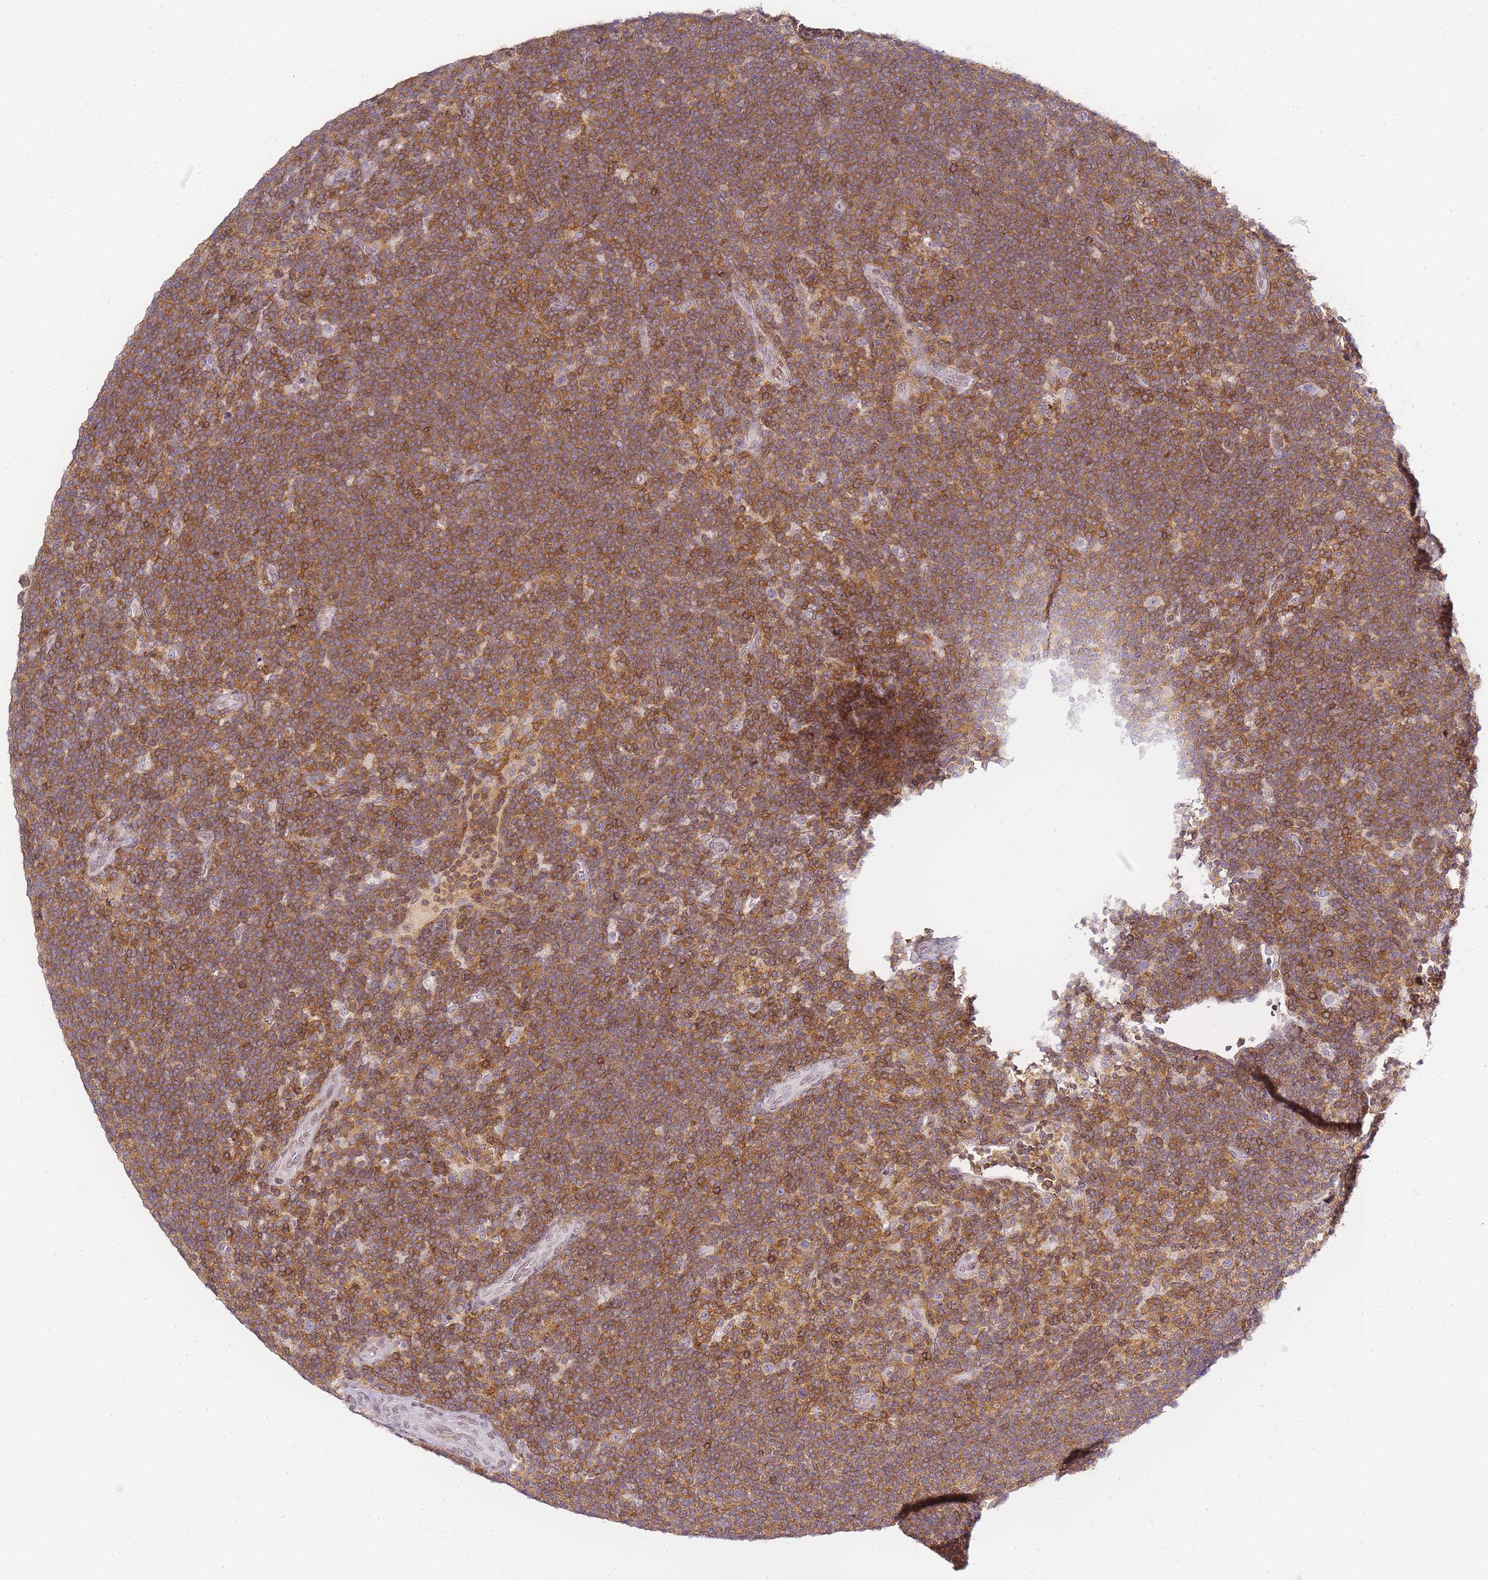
{"staining": {"intensity": "negative", "quantity": "none", "location": "none"}, "tissue": "lymphoma", "cell_type": "Tumor cells", "image_type": "cancer", "snomed": [{"axis": "morphology", "description": "Hodgkin's disease, NOS"}, {"axis": "topography", "description": "Lymph node"}], "caption": "Tumor cells are negative for protein expression in human lymphoma.", "gene": "JAKMIP1", "patient": {"sex": "female", "age": 57}}